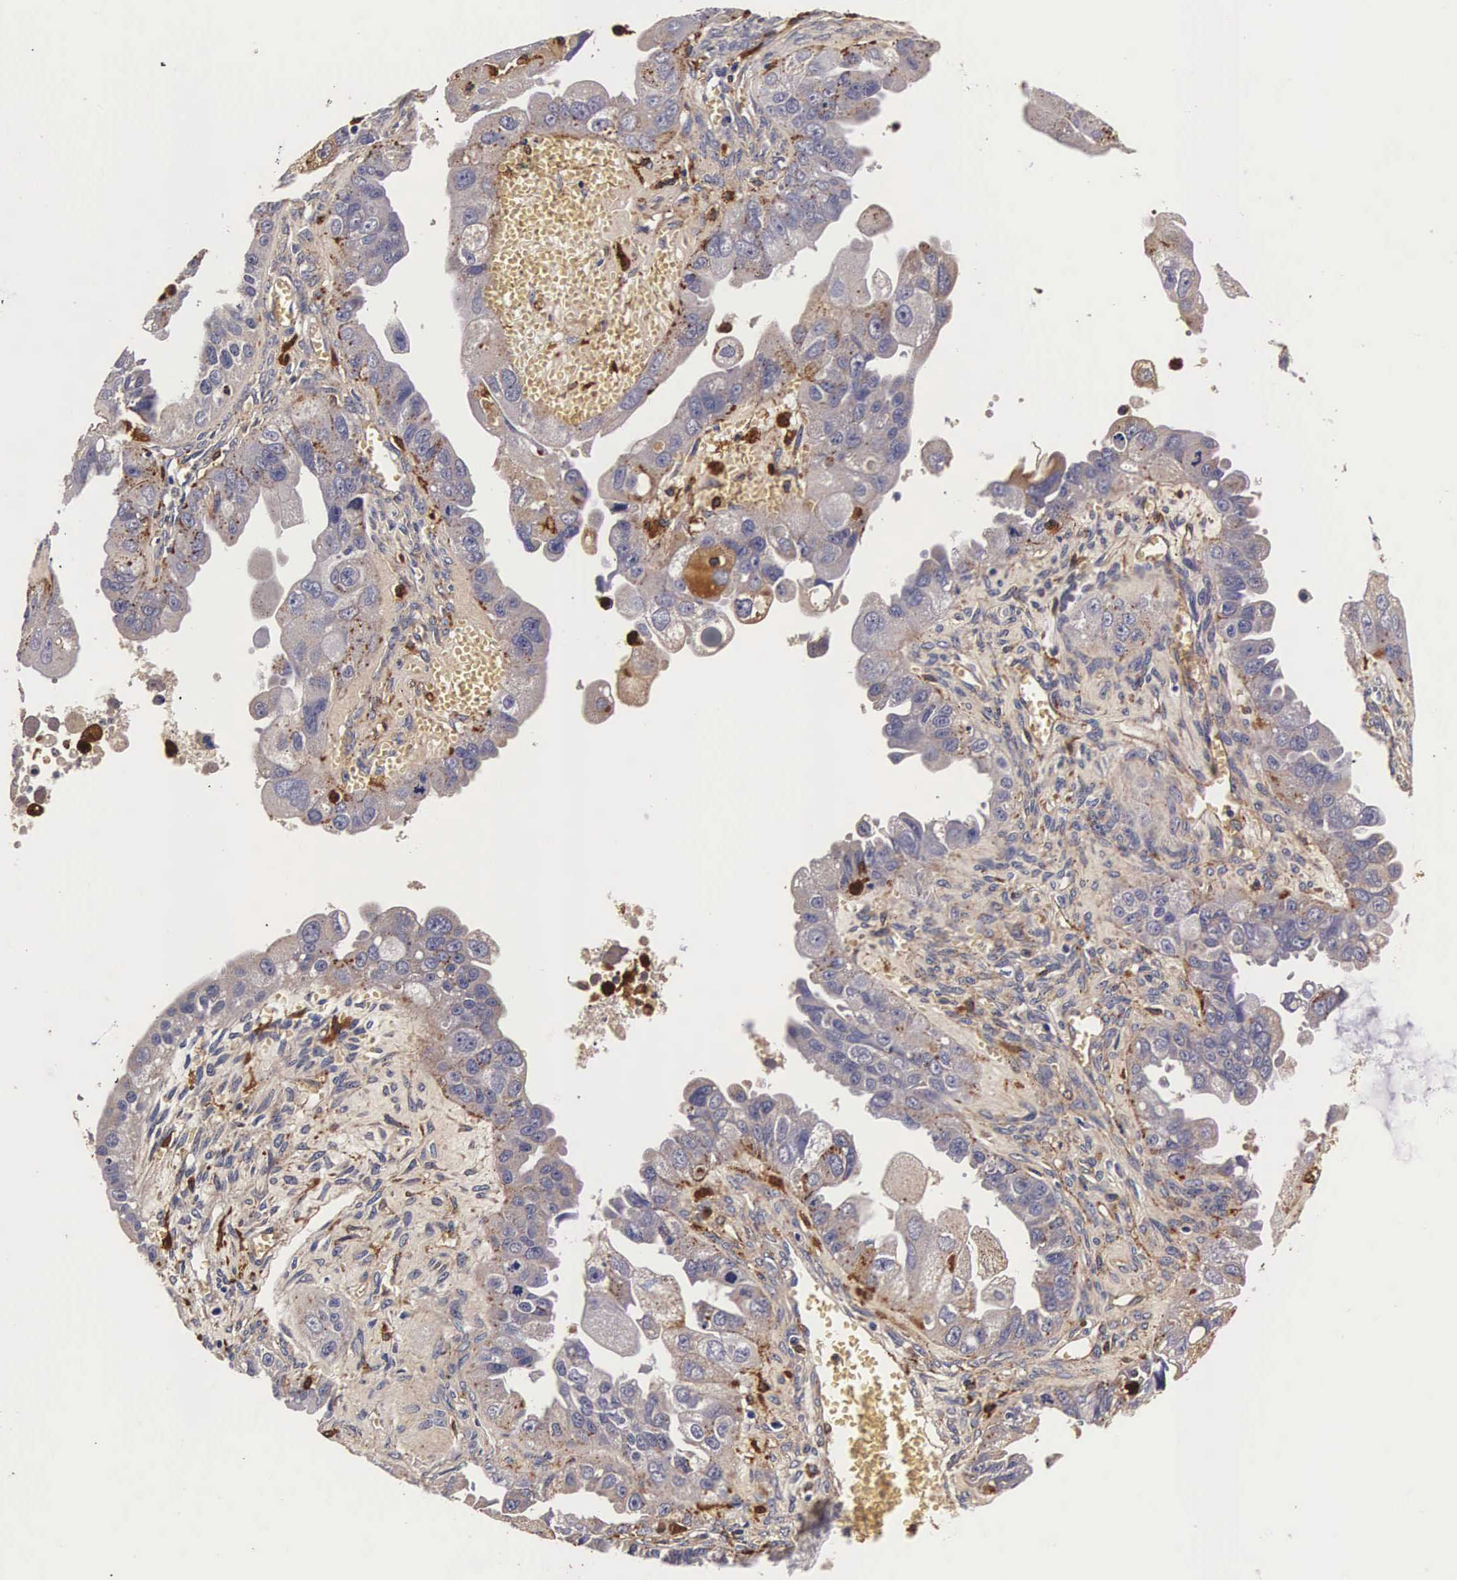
{"staining": {"intensity": "moderate", "quantity": "25%-75%", "location": "cytoplasmic/membranous"}, "tissue": "ovarian cancer", "cell_type": "Tumor cells", "image_type": "cancer", "snomed": [{"axis": "morphology", "description": "Carcinoma, endometroid"}, {"axis": "topography", "description": "Ovary"}], "caption": "Ovarian endometroid carcinoma was stained to show a protein in brown. There is medium levels of moderate cytoplasmic/membranous positivity in approximately 25%-75% of tumor cells. (DAB = brown stain, brightfield microscopy at high magnification).", "gene": "CTSB", "patient": {"sex": "female", "age": 85}}